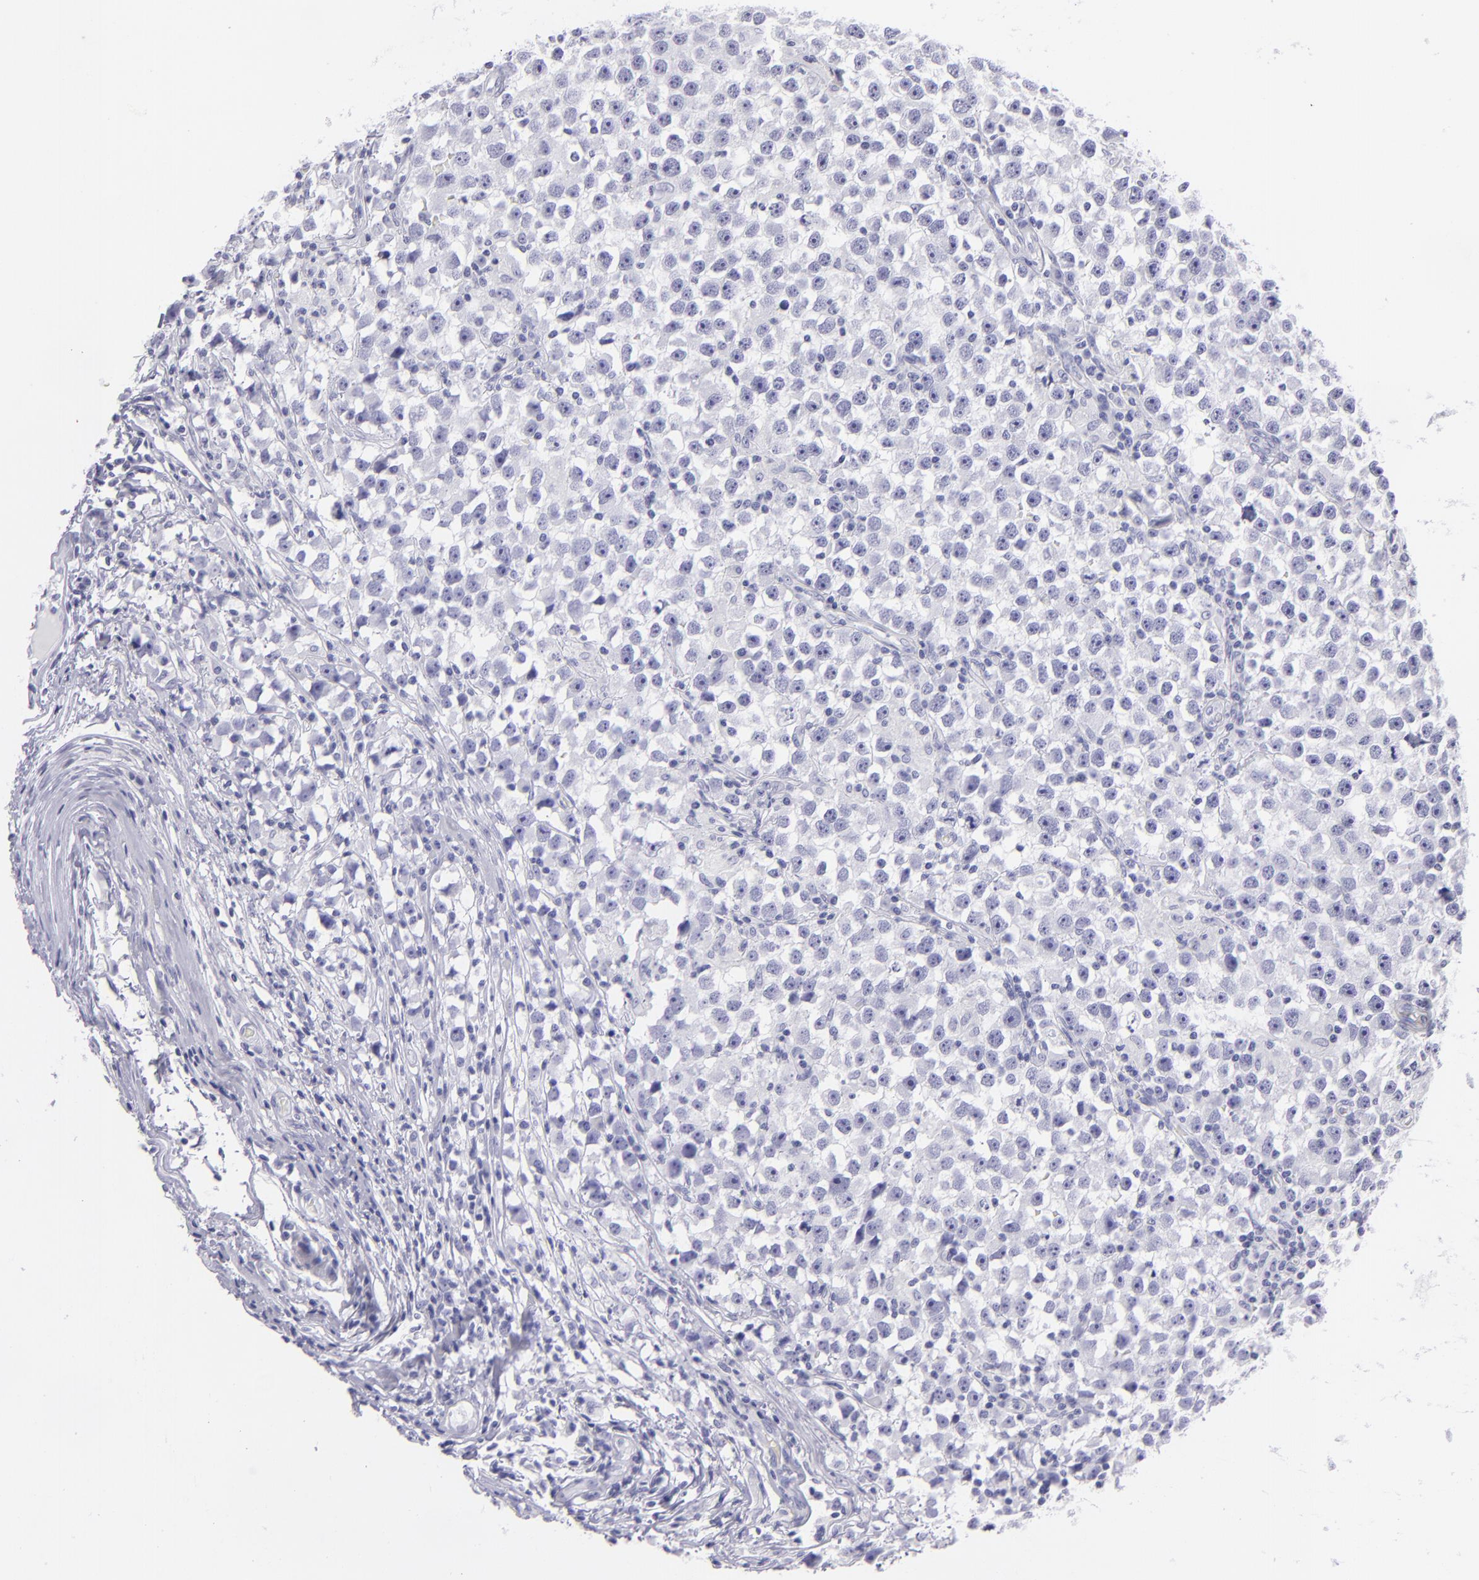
{"staining": {"intensity": "negative", "quantity": "none", "location": "none"}, "tissue": "testis cancer", "cell_type": "Tumor cells", "image_type": "cancer", "snomed": [{"axis": "morphology", "description": "Seminoma, NOS"}, {"axis": "topography", "description": "Testis"}], "caption": "Immunohistochemistry of testis cancer demonstrates no expression in tumor cells. The staining is performed using DAB (3,3'-diaminobenzidine) brown chromogen with nuclei counter-stained in using hematoxylin.", "gene": "SLC1A3", "patient": {"sex": "male", "age": 33}}